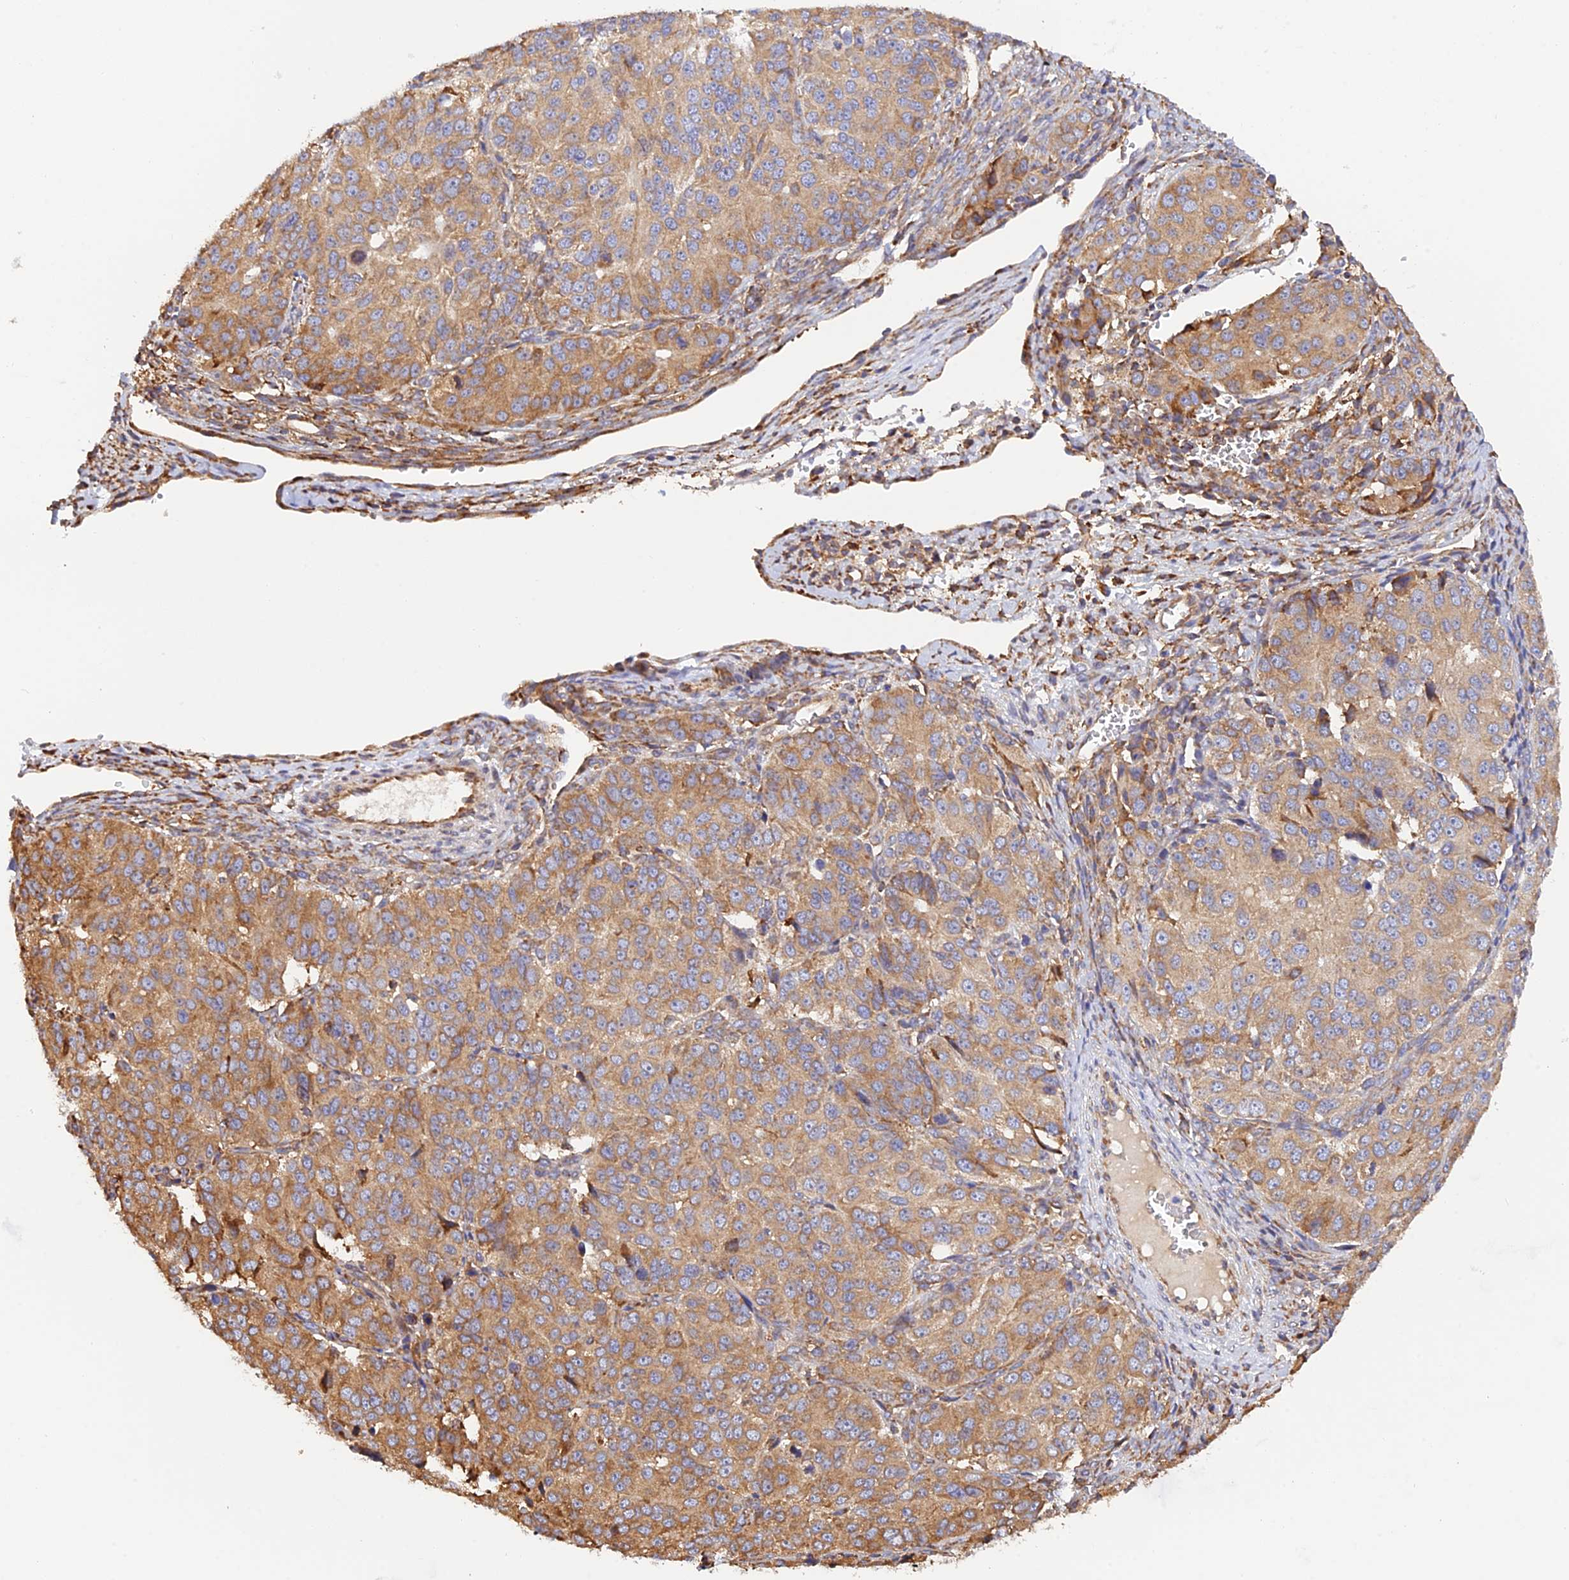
{"staining": {"intensity": "moderate", "quantity": ">75%", "location": "cytoplasmic/membranous"}, "tissue": "ovarian cancer", "cell_type": "Tumor cells", "image_type": "cancer", "snomed": [{"axis": "morphology", "description": "Carcinoma, endometroid"}, {"axis": "topography", "description": "Ovary"}], "caption": "Immunohistochemistry (IHC) micrograph of human endometroid carcinoma (ovarian) stained for a protein (brown), which demonstrates medium levels of moderate cytoplasmic/membranous positivity in approximately >75% of tumor cells.", "gene": "RPL5", "patient": {"sex": "female", "age": 51}}